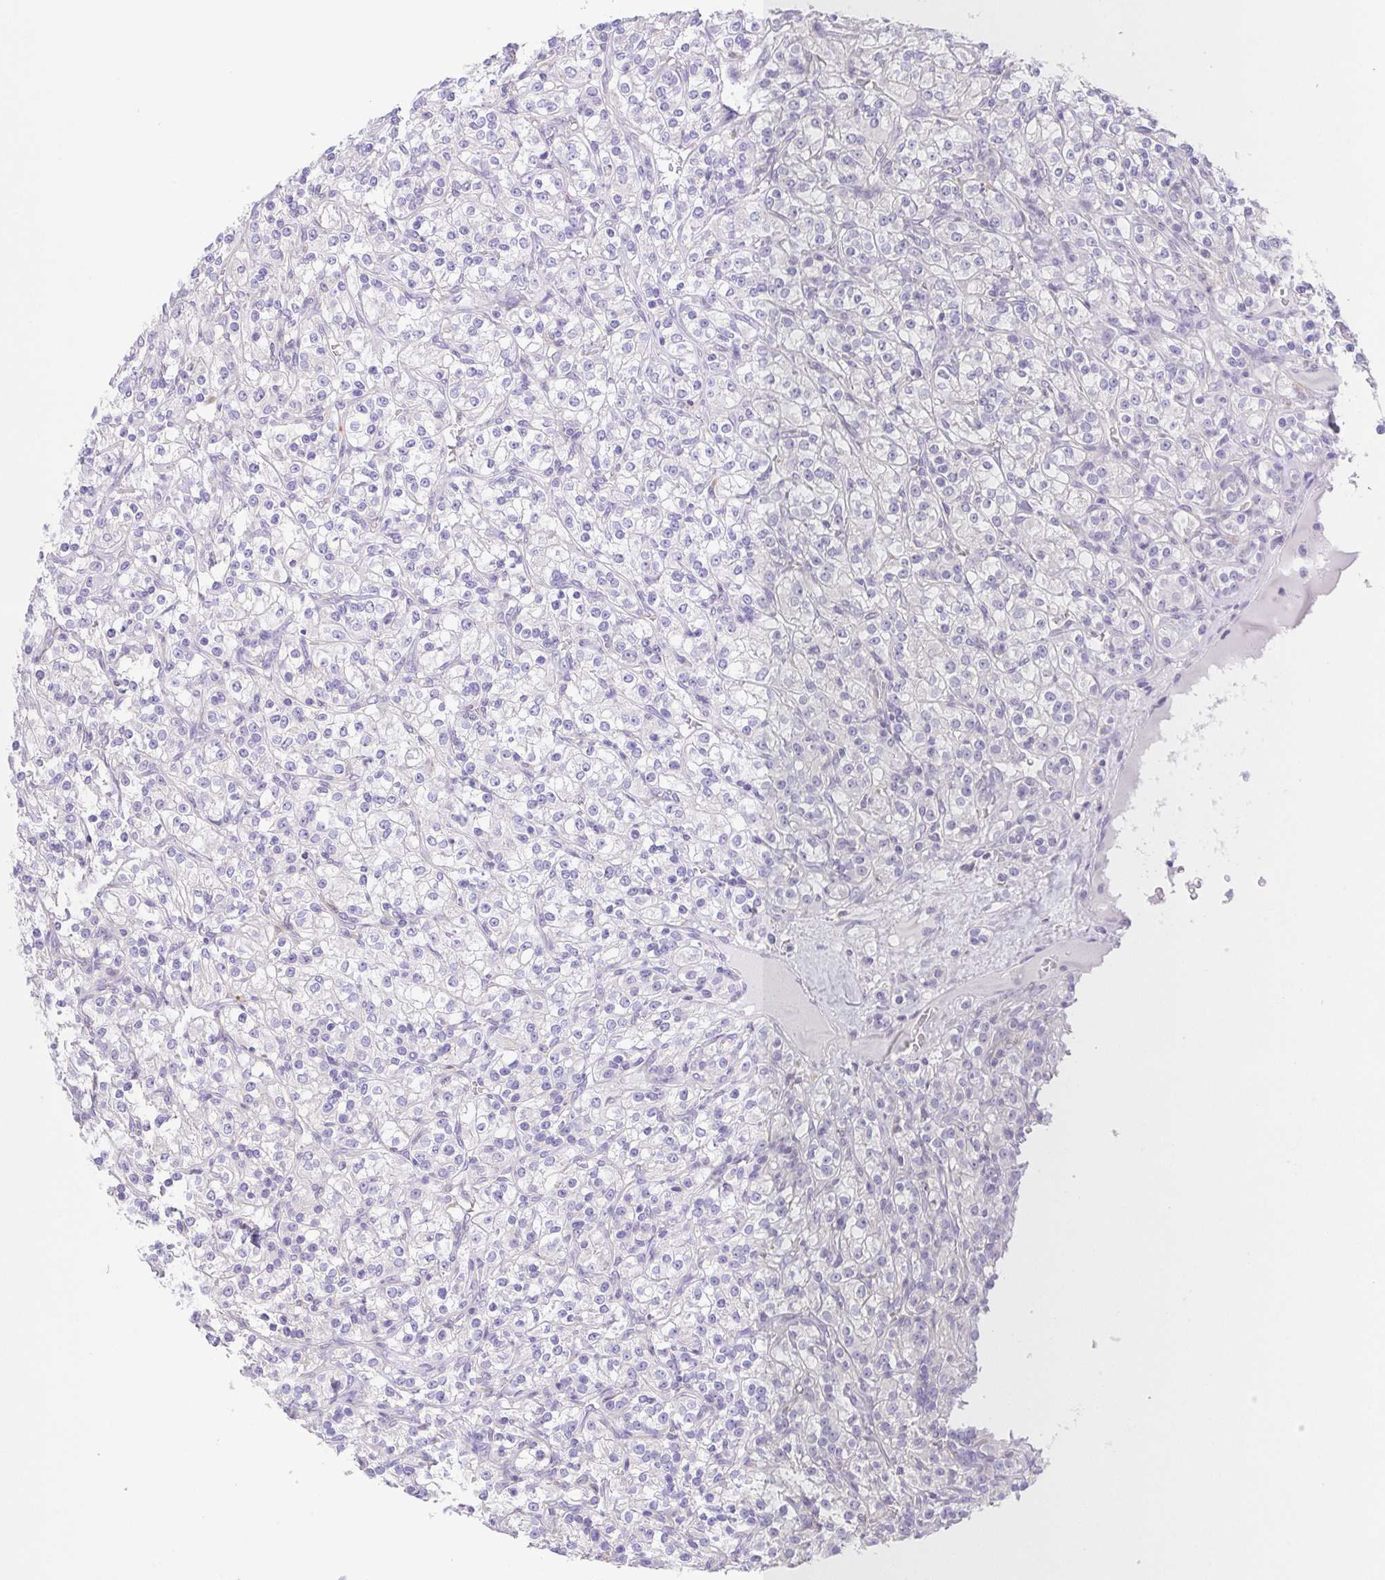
{"staining": {"intensity": "negative", "quantity": "none", "location": "none"}, "tissue": "renal cancer", "cell_type": "Tumor cells", "image_type": "cancer", "snomed": [{"axis": "morphology", "description": "Adenocarcinoma, NOS"}, {"axis": "topography", "description": "Kidney"}], "caption": "Immunohistochemical staining of adenocarcinoma (renal) reveals no significant positivity in tumor cells.", "gene": "PKDREJ", "patient": {"sex": "male", "age": 77}}